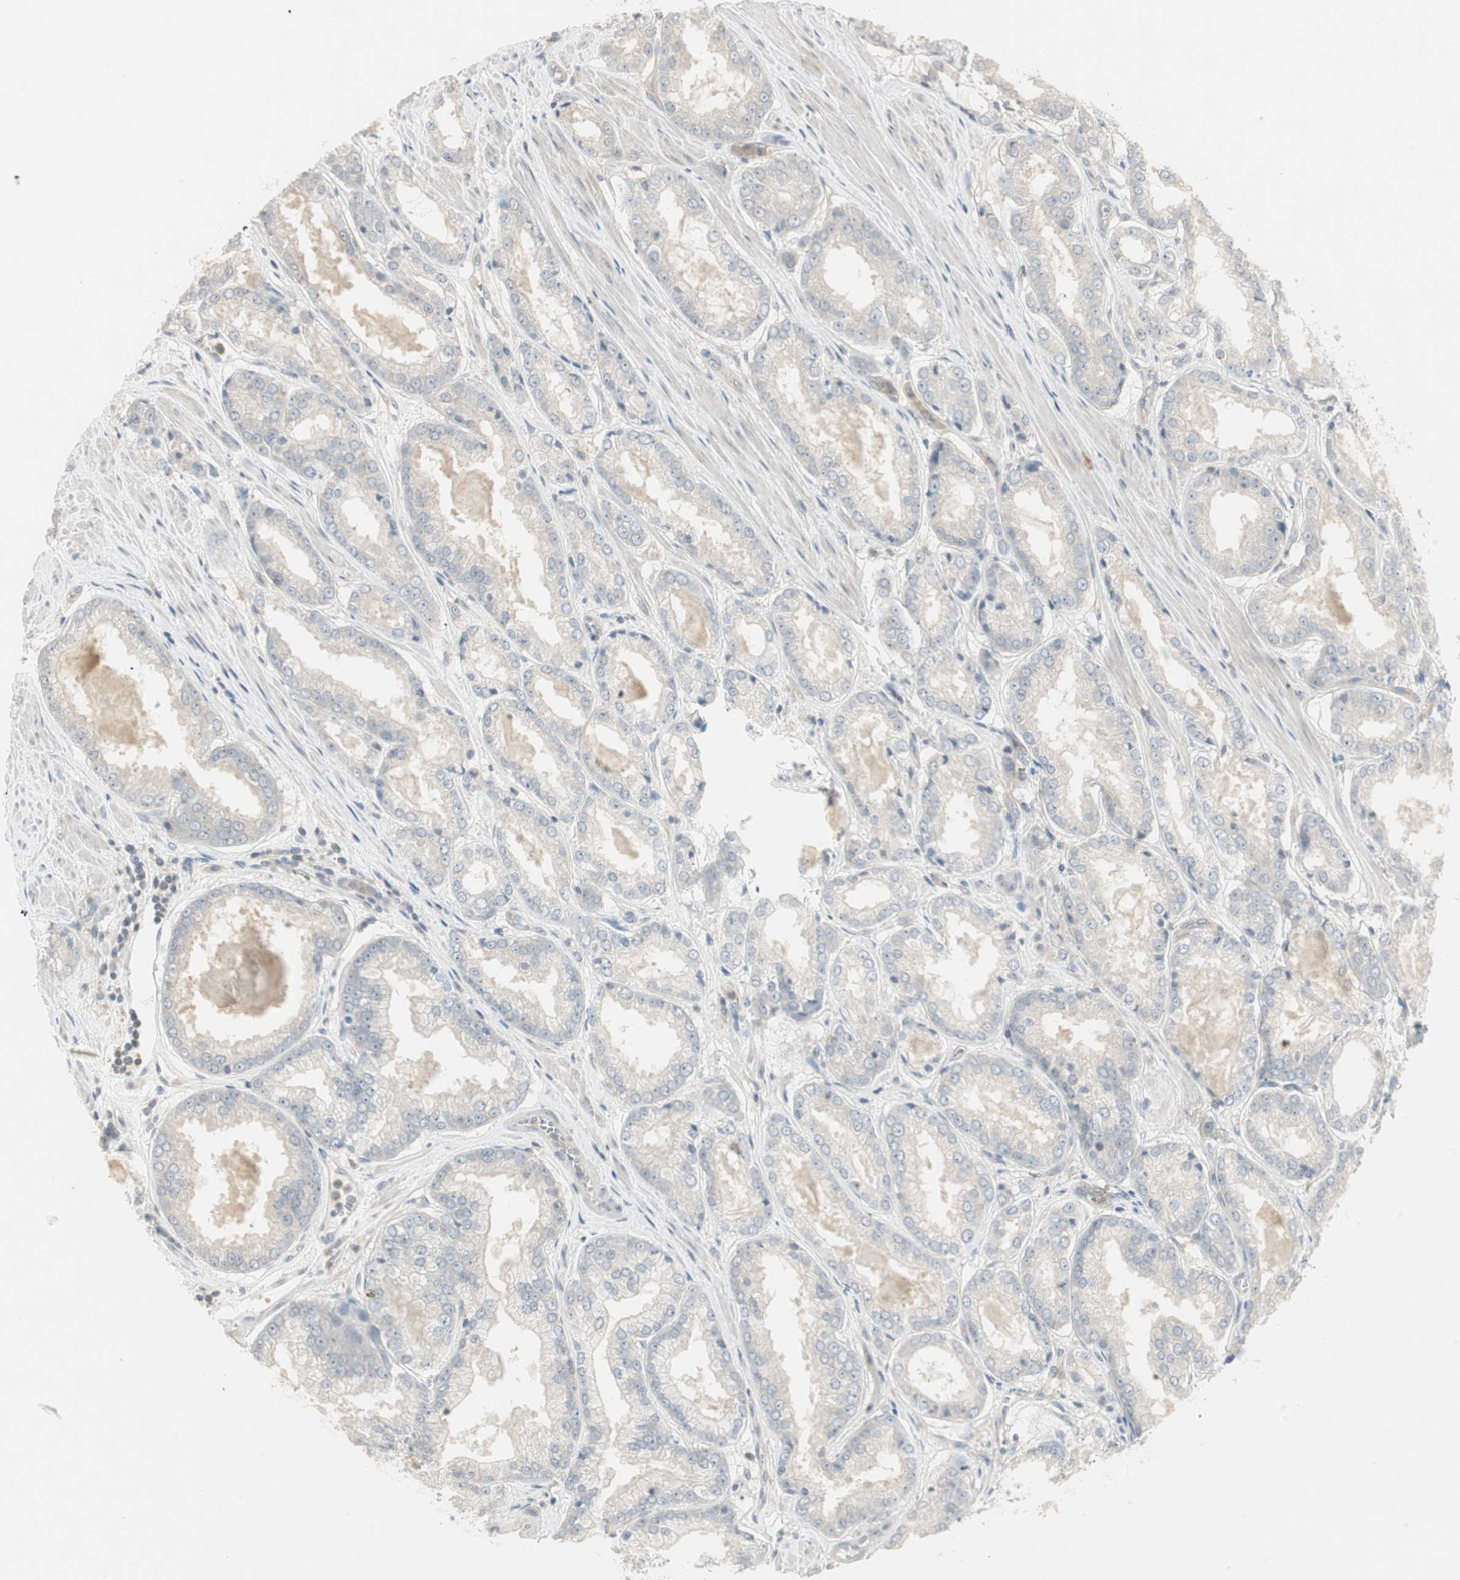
{"staining": {"intensity": "weak", "quantity": "<25%", "location": "cytoplasmic/membranous"}, "tissue": "prostate cancer", "cell_type": "Tumor cells", "image_type": "cancer", "snomed": [{"axis": "morphology", "description": "Adenocarcinoma, Low grade"}, {"axis": "topography", "description": "Prostate"}], "caption": "Tumor cells are negative for protein expression in human prostate cancer (low-grade adenocarcinoma).", "gene": "ZFP36", "patient": {"sex": "male", "age": 64}}